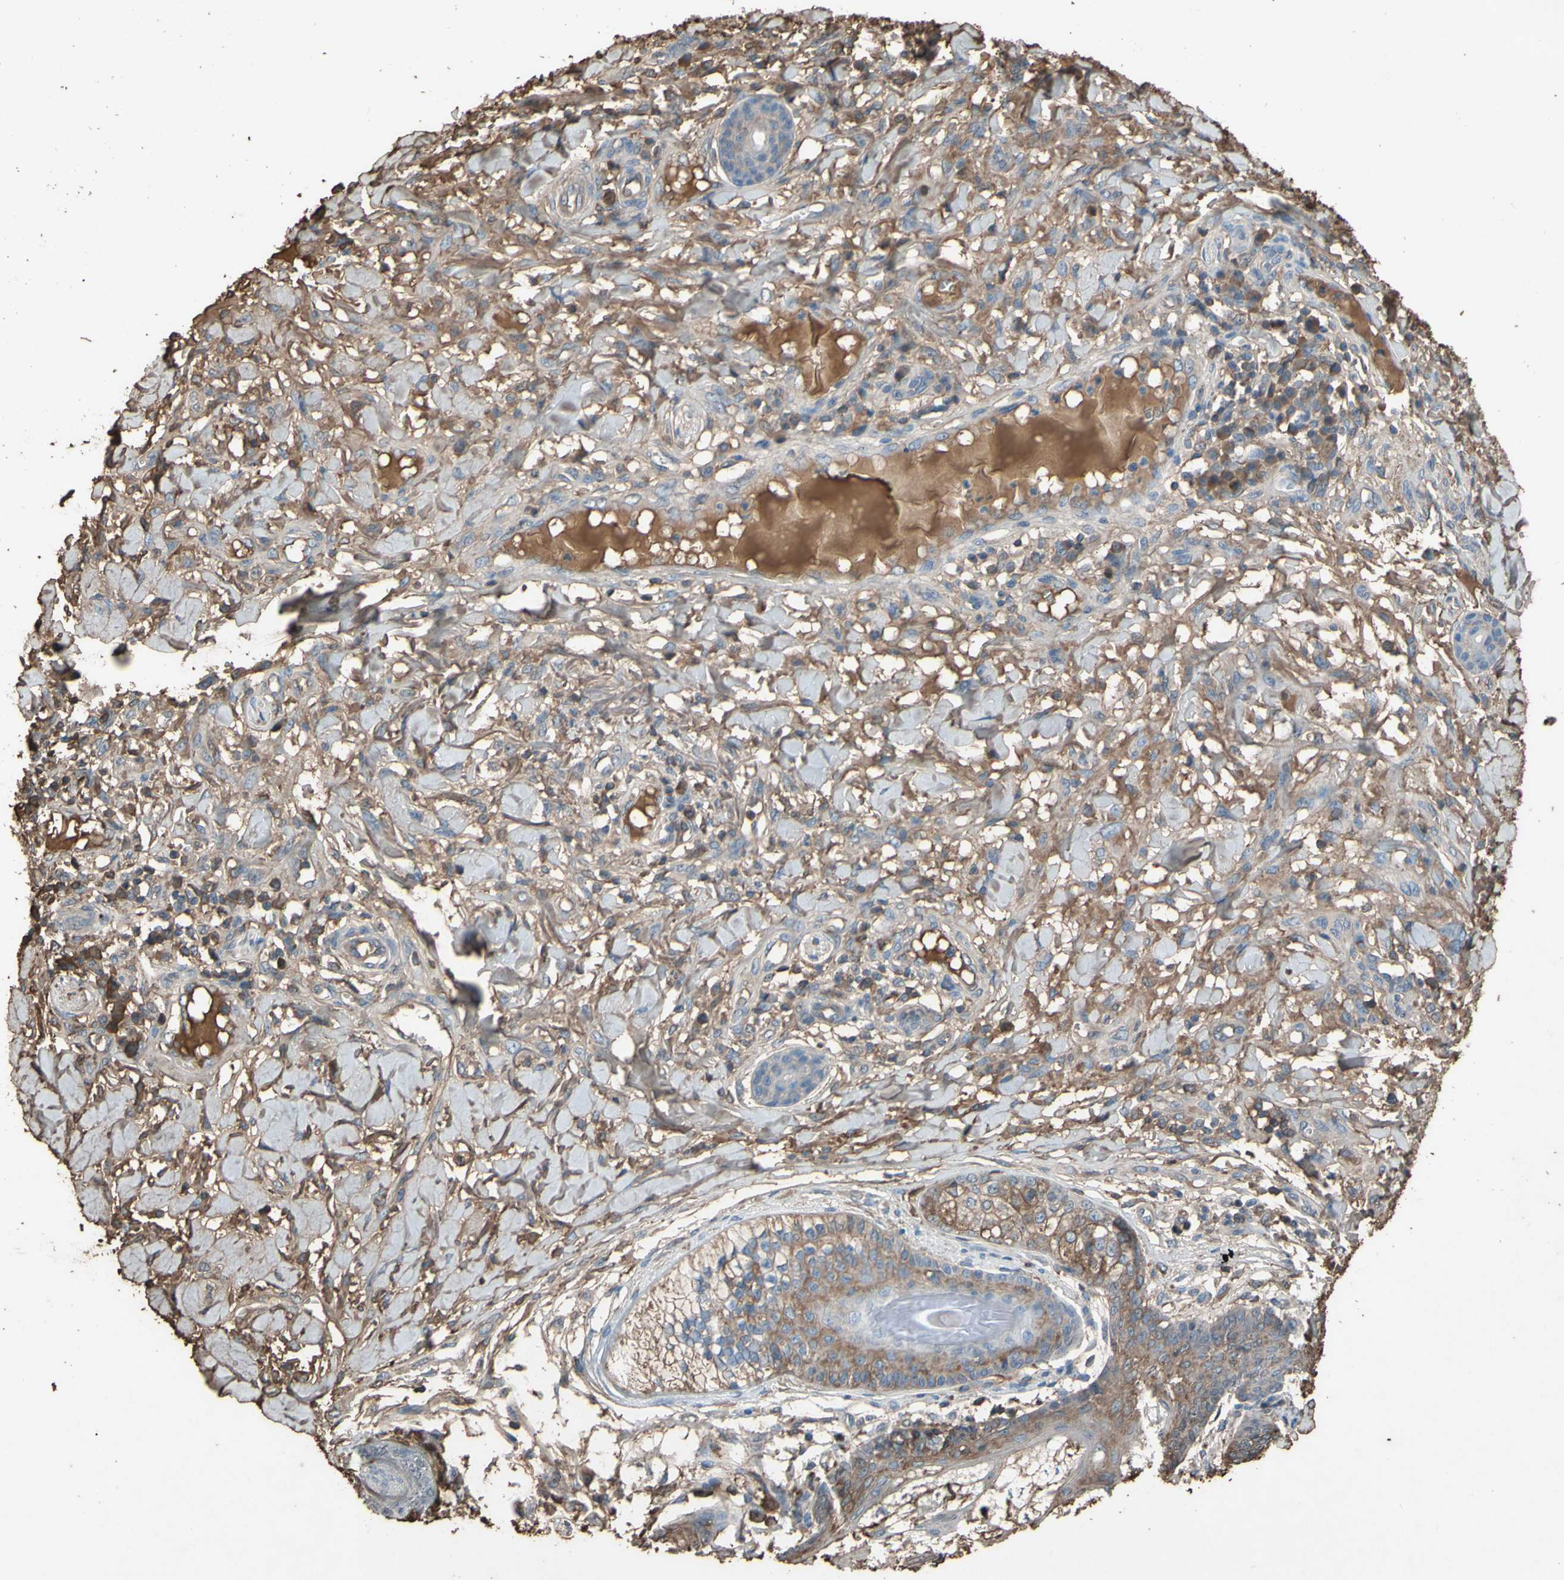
{"staining": {"intensity": "moderate", "quantity": "25%-75%", "location": "cytoplasmic/membranous"}, "tissue": "skin cancer", "cell_type": "Tumor cells", "image_type": "cancer", "snomed": [{"axis": "morphology", "description": "Squamous cell carcinoma, NOS"}, {"axis": "topography", "description": "Skin"}], "caption": "Immunohistochemical staining of skin squamous cell carcinoma reveals medium levels of moderate cytoplasmic/membranous protein staining in about 25%-75% of tumor cells.", "gene": "PTGDS", "patient": {"sex": "female", "age": 78}}